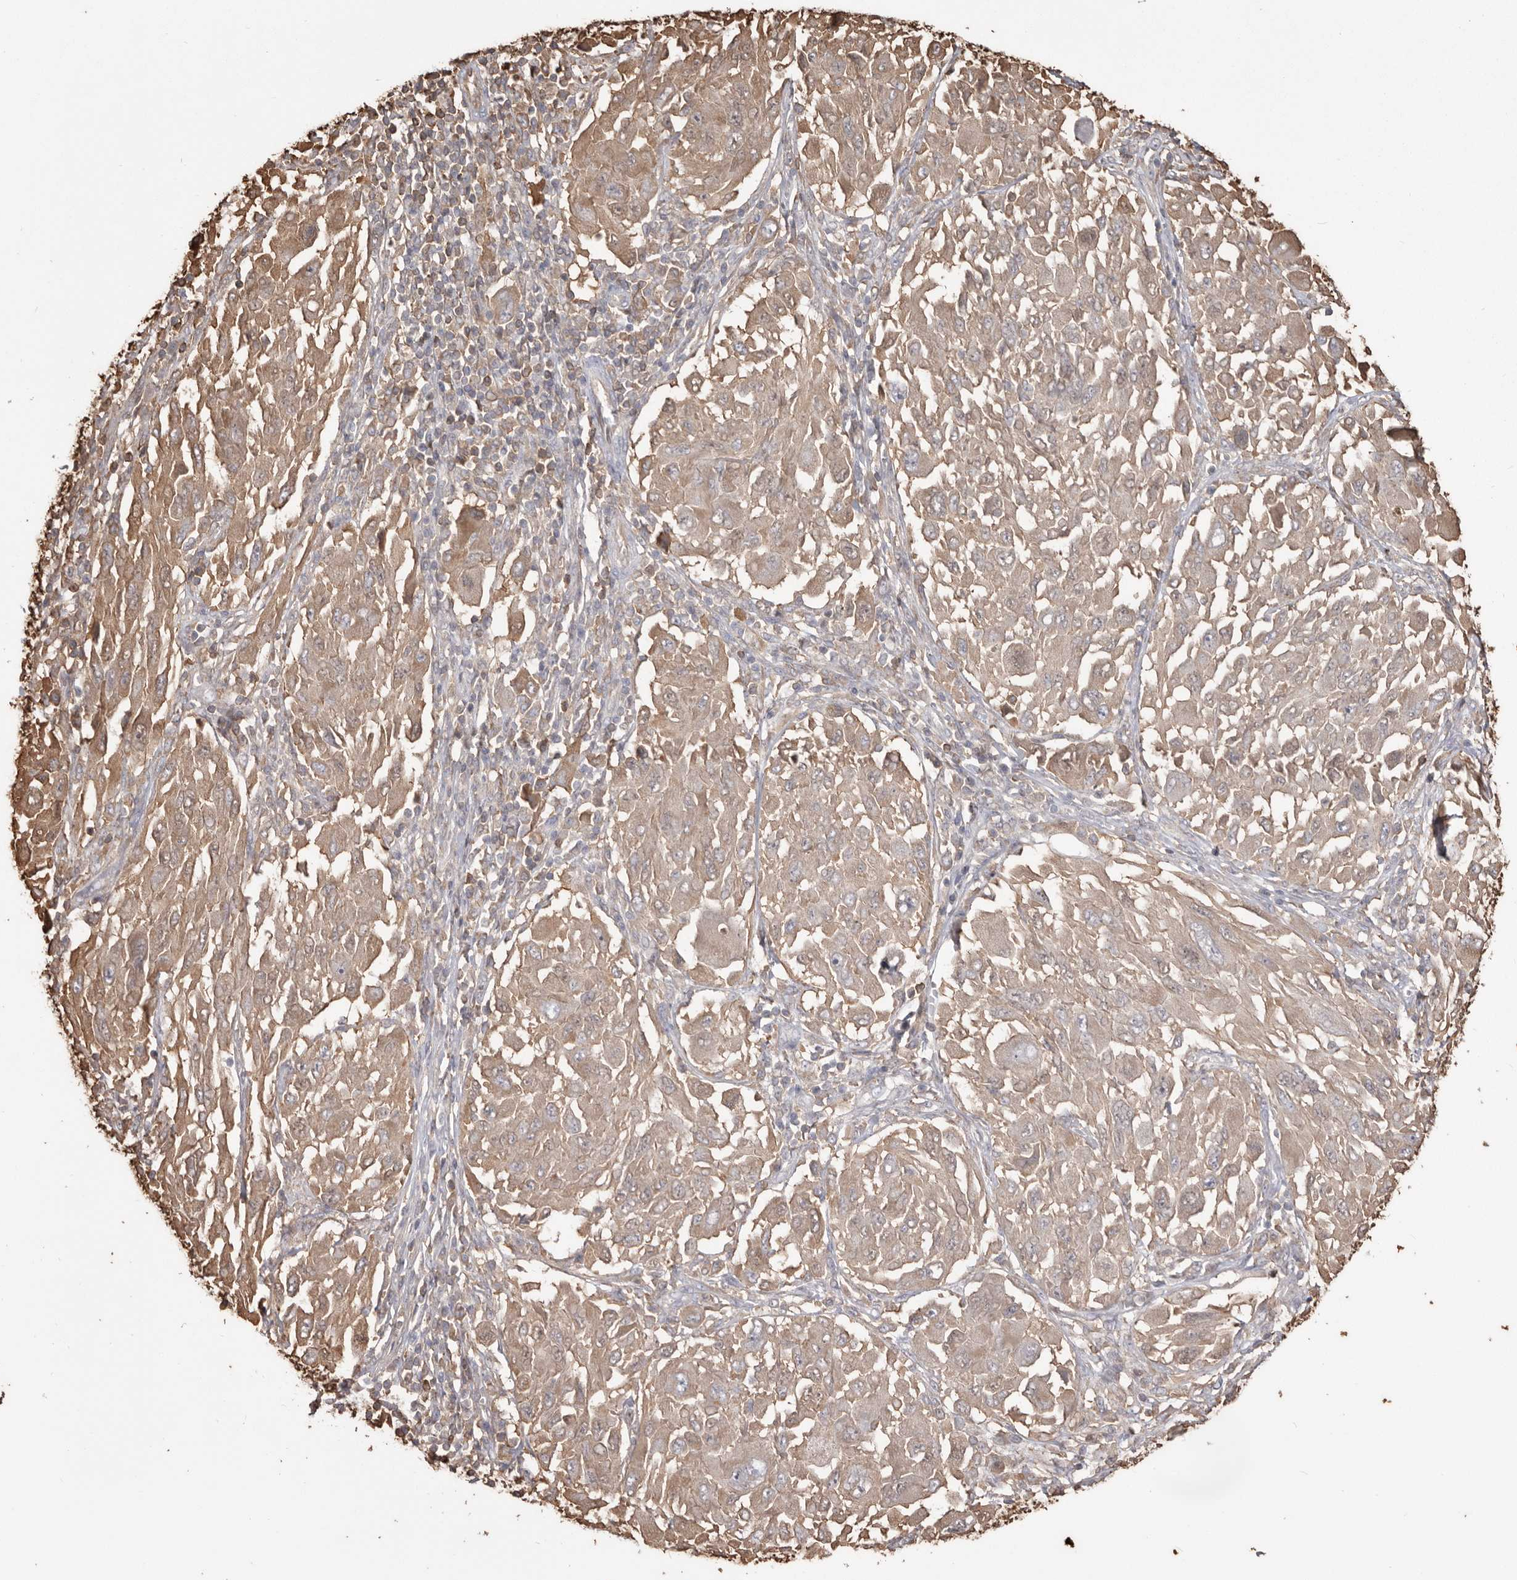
{"staining": {"intensity": "weak", "quantity": ">75%", "location": "cytoplasmic/membranous"}, "tissue": "melanoma", "cell_type": "Tumor cells", "image_type": "cancer", "snomed": [{"axis": "morphology", "description": "Malignant melanoma, NOS"}, {"axis": "topography", "description": "Skin"}], "caption": "This is a micrograph of IHC staining of melanoma, which shows weak positivity in the cytoplasmic/membranous of tumor cells.", "gene": "PKM", "patient": {"sex": "female", "age": 91}}